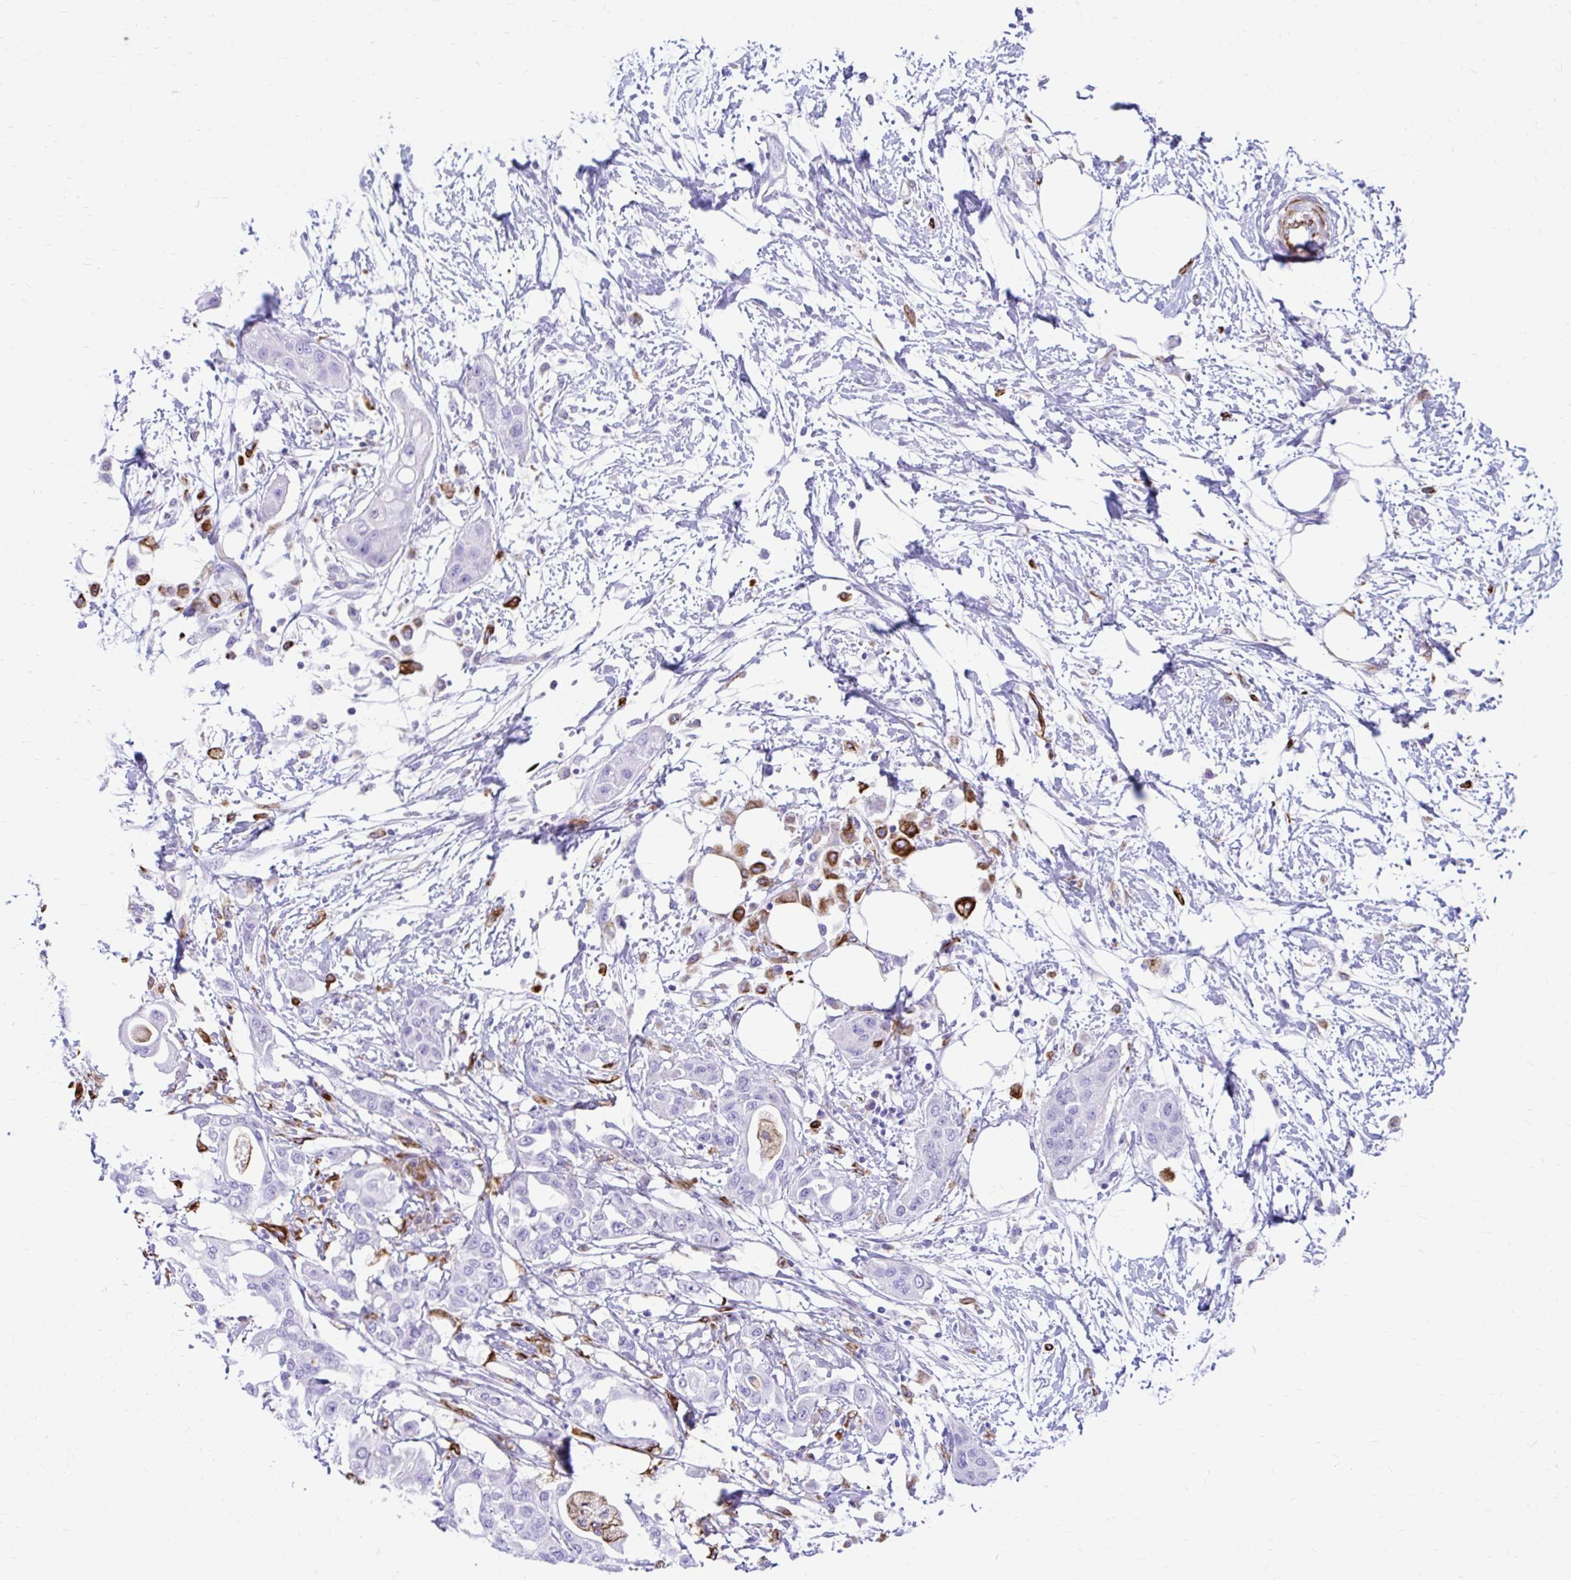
{"staining": {"intensity": "negative", "quantity": "none", "location": "none"}, "tissue": "pancreatic cancer", "cell_type": "Tumor cells", "image_type": "cancer", "snomed": [{"axis": "morphology", "description": "Adenocarcinoma, NOS"}, {"axis": "topography", "description": "Pancreas"}], "caption": "Tumor cells show no significant protein staining in pancreatic cancer (adenocarcinoma).", "gene": "ZNF699", "patient": {"sex": "male", "age": 68}}